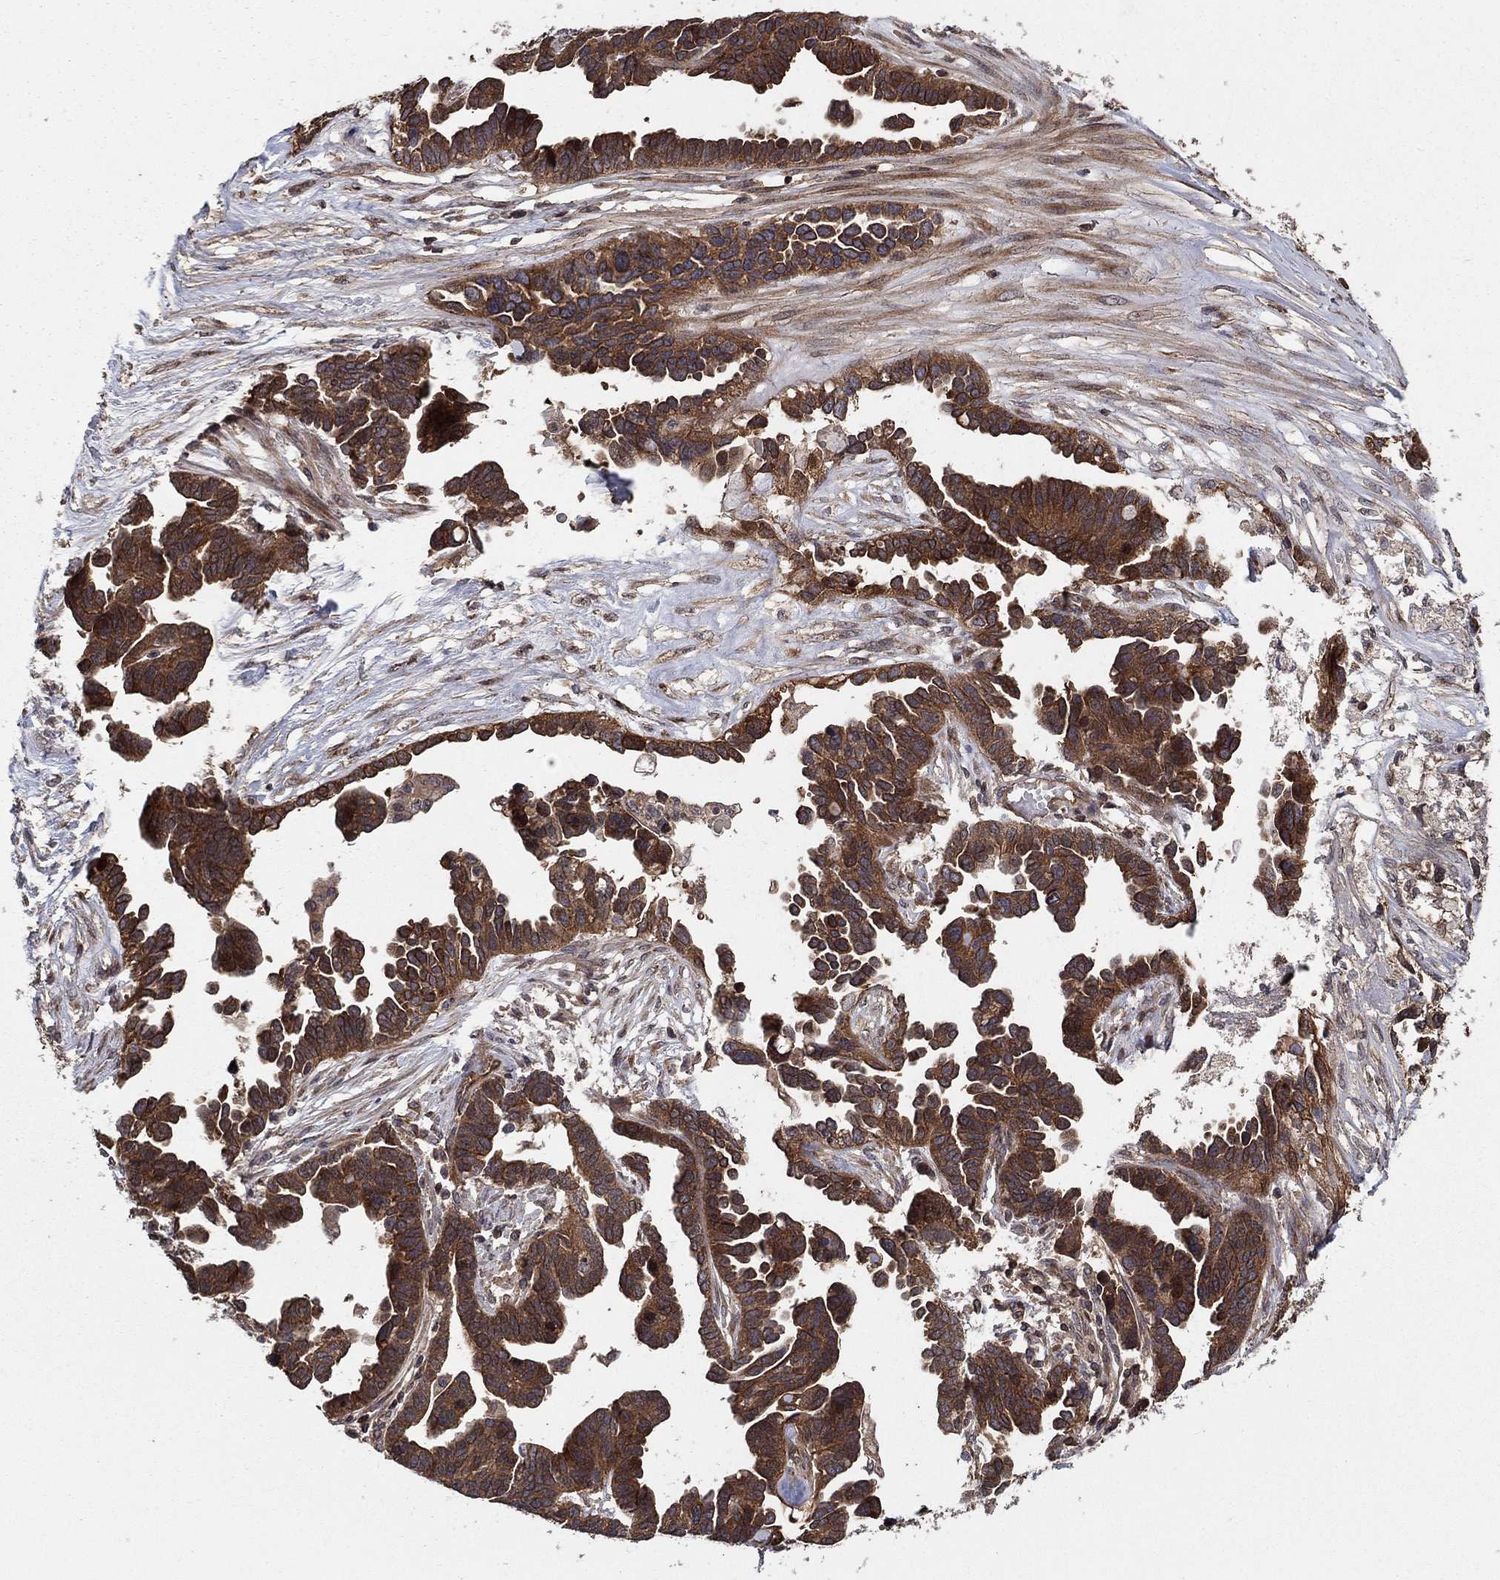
{"staining": {"intensity": "strong", "quantity": ">75%", "location": "cytoplasmic/membranous,nuclear"}, "tissue": "ovarian cancer", "cell_type": "Tumor cells", "image_type": "cancer", "snomed": [{"axis": "morphology", "description": "Cystadenocarcinoma, serous, NOS"}, {"axis": "topography", "description": "Ovary"}], "caption": "Human ovarian serous cystadenocarcinoma stained with a brown dye demonstrates strong cytoplasmic/membranous and nuclear positive positivity in about >75% of tumor cells.", "gene": "BMERB1", "patient": {"sex": "female", "age": 54}}